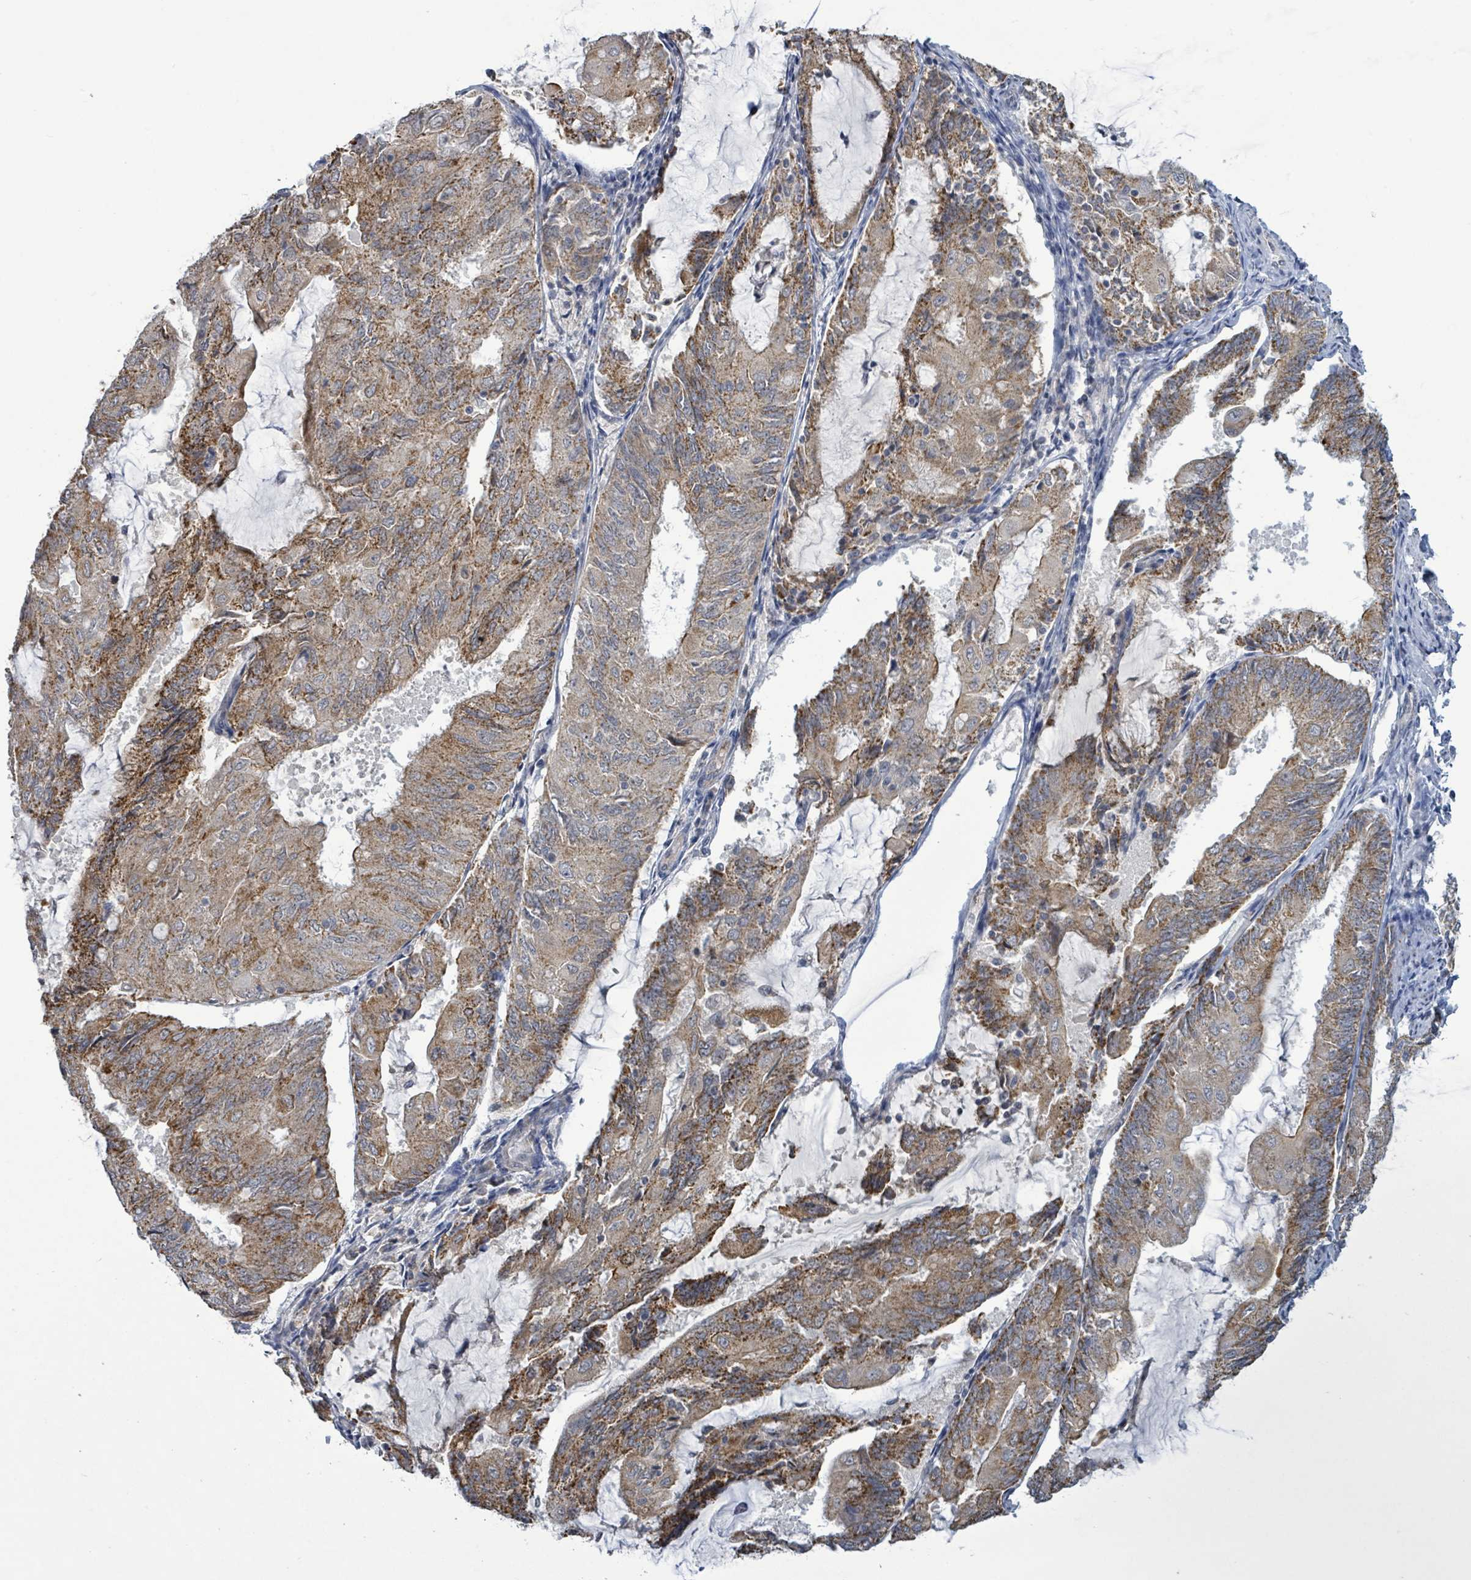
{"staining": {"intensity": "moderate", "quantity": ">75%", "location": "cytoplasmic/membranous"}, "tissue": "endometrial cancer", "cell_type": "Tumor cells", "image_type": "cancer", "snomed": [{"axis": "morphology", "description": "Adenocarcinoma, NOS"}, {"axis": "topography", "description": "Endometrium"}], "caption": "Tumor cells display medium levels of moderate cytoplasmic/membranous positivity in approximately >75% of cells in human adenocarcinoma (endometrial).", "gene": "COQ10B", "patient": {"sex": "female", "age": 81}}